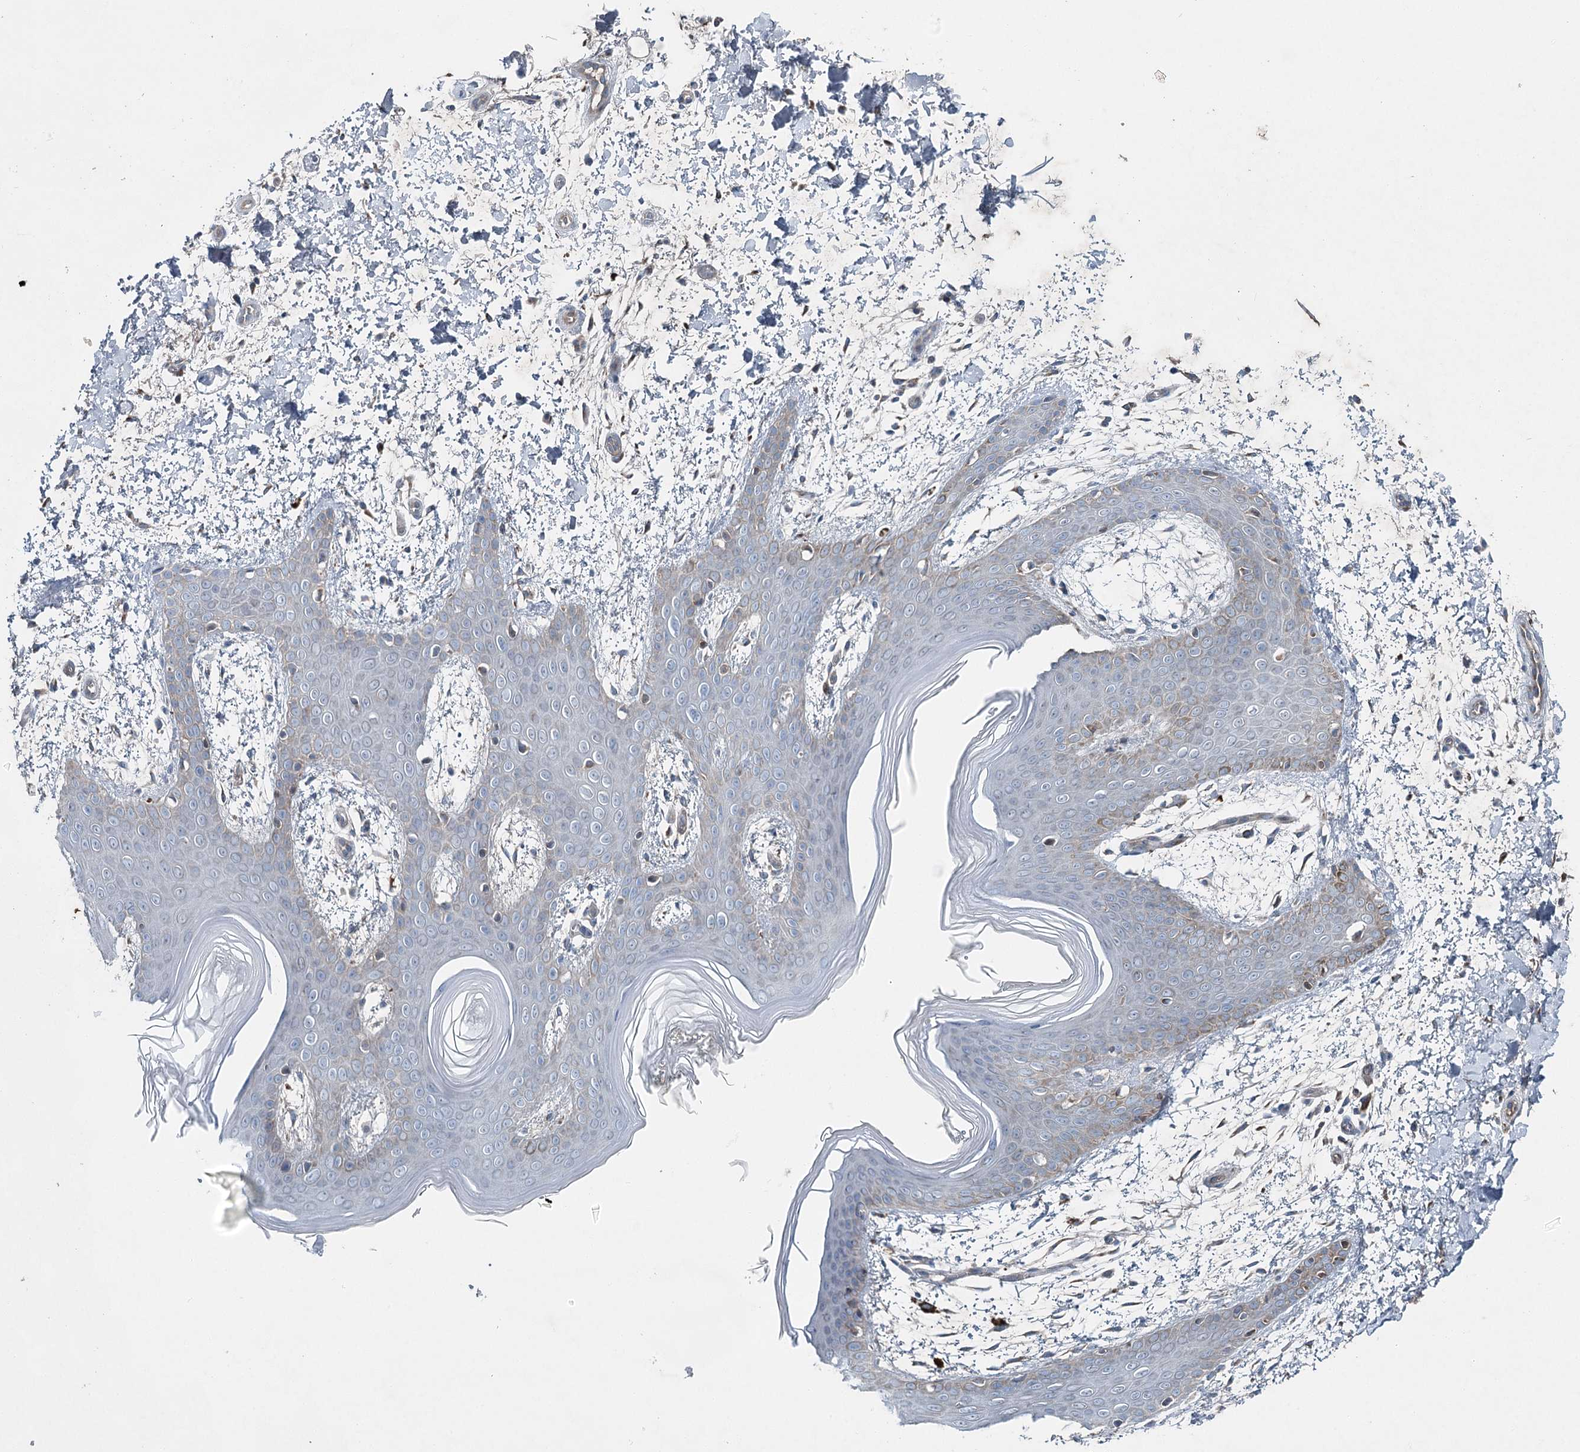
{"staining": {"intensity": "negative", "quantity": "none", "location": "none"}, "tissue": "skin", "cell_type": "Fibroblasts", "image_type": "normal", "snomed": [{"axis": "morphology", "description": "Normal tissue, NOS"}, {"axis": "topography", "description": "Skin"}], "caption": "Immunohistochemistry histopathology image of normal skin: human skin stained with DAB (3,3'-diaminobenzidine) demonstrates no significant protein staining in fibroblasts. (DAB (3,3'-diaminobenzidine) IHC with hematoxylin counter stain).", "gene": "CHCHD5", "patient": {"sex": "male", "age": 36}}